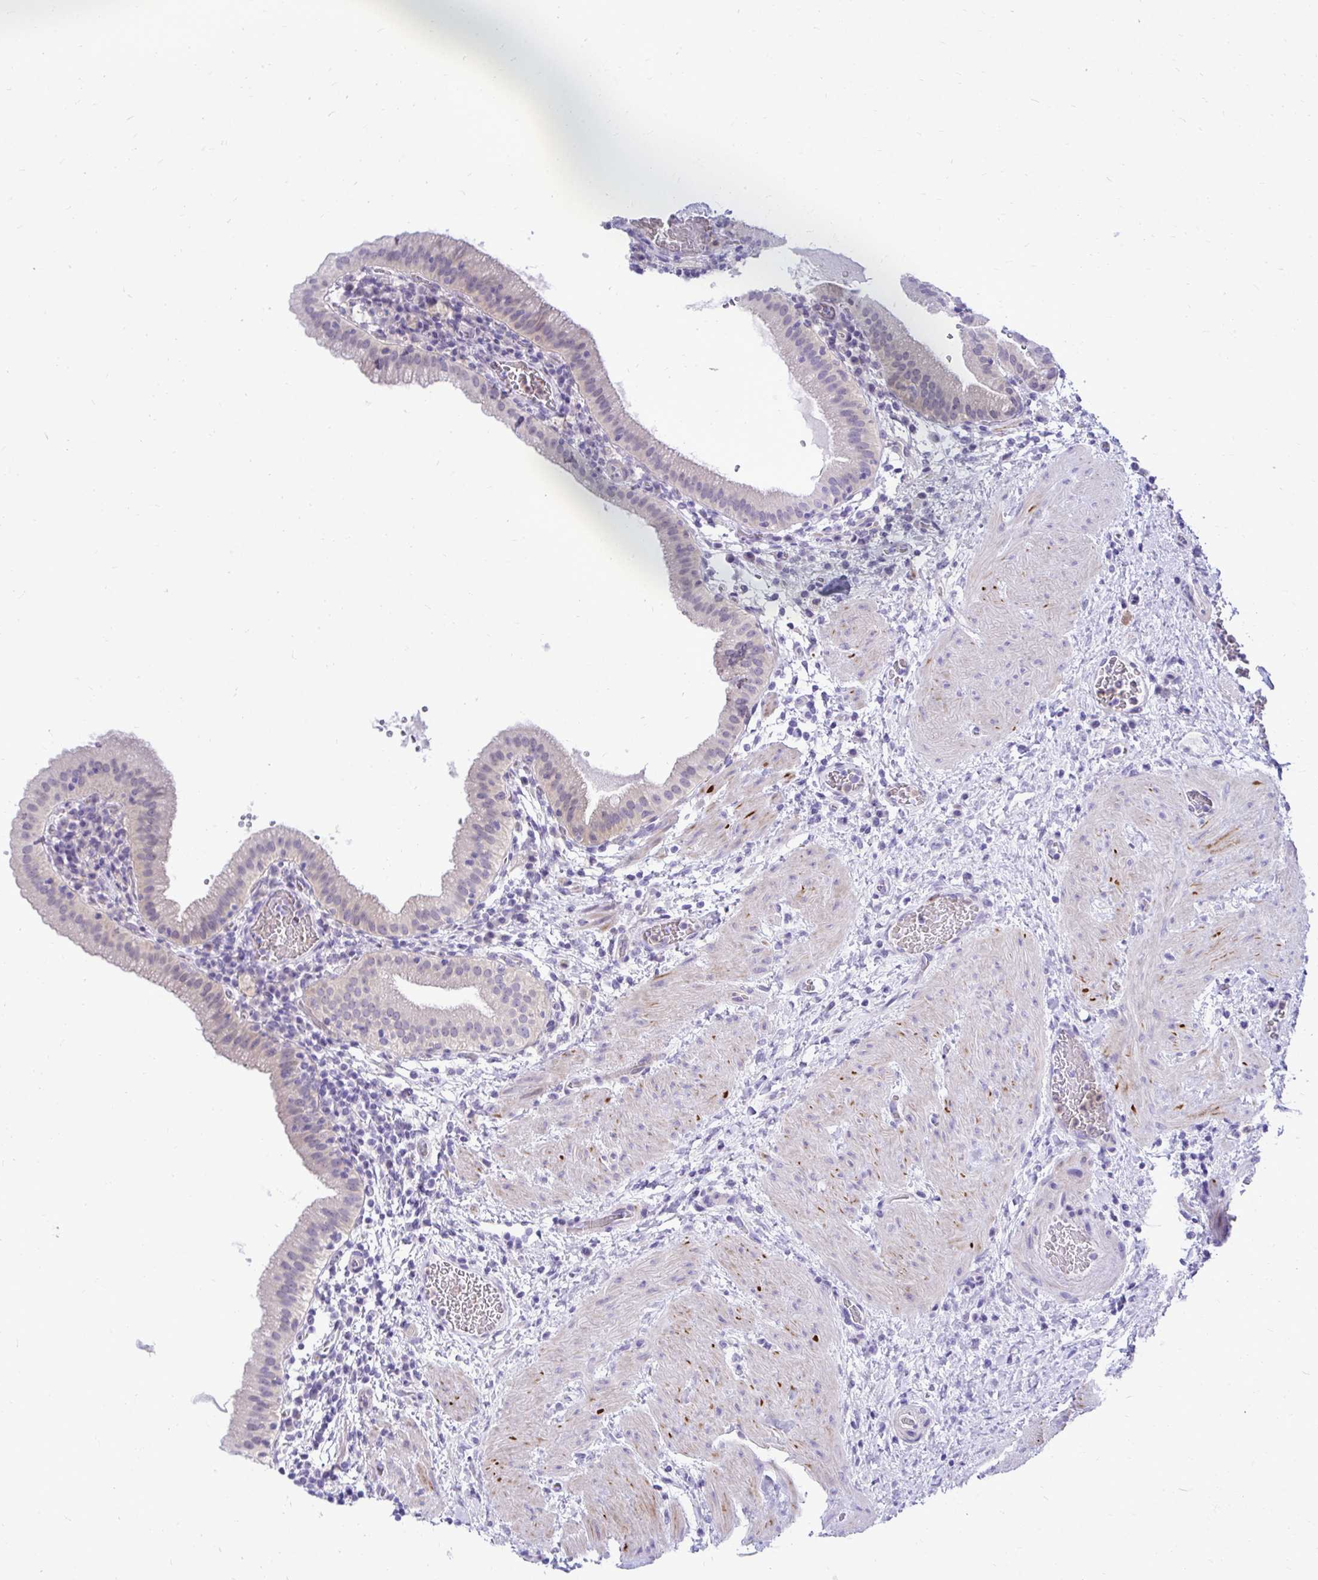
{"staining": {"intensity": "negative", "quantity": "none", "location": "none"}, "tissue": "gallbladder", "cell_type": "Glandular cells", "image_type": "normal", "snomed": [{"axis": "morphology", "description": "Normal tissue, NOS"}, {"axis": "topography", "description": "Gallbladder"}], "caption": "The immunohistochemistry image has no significant expression in glandular cells of gallbladder.", "gene": "ZSWIM9", "patient": {"sex": "male", "age": 26}}